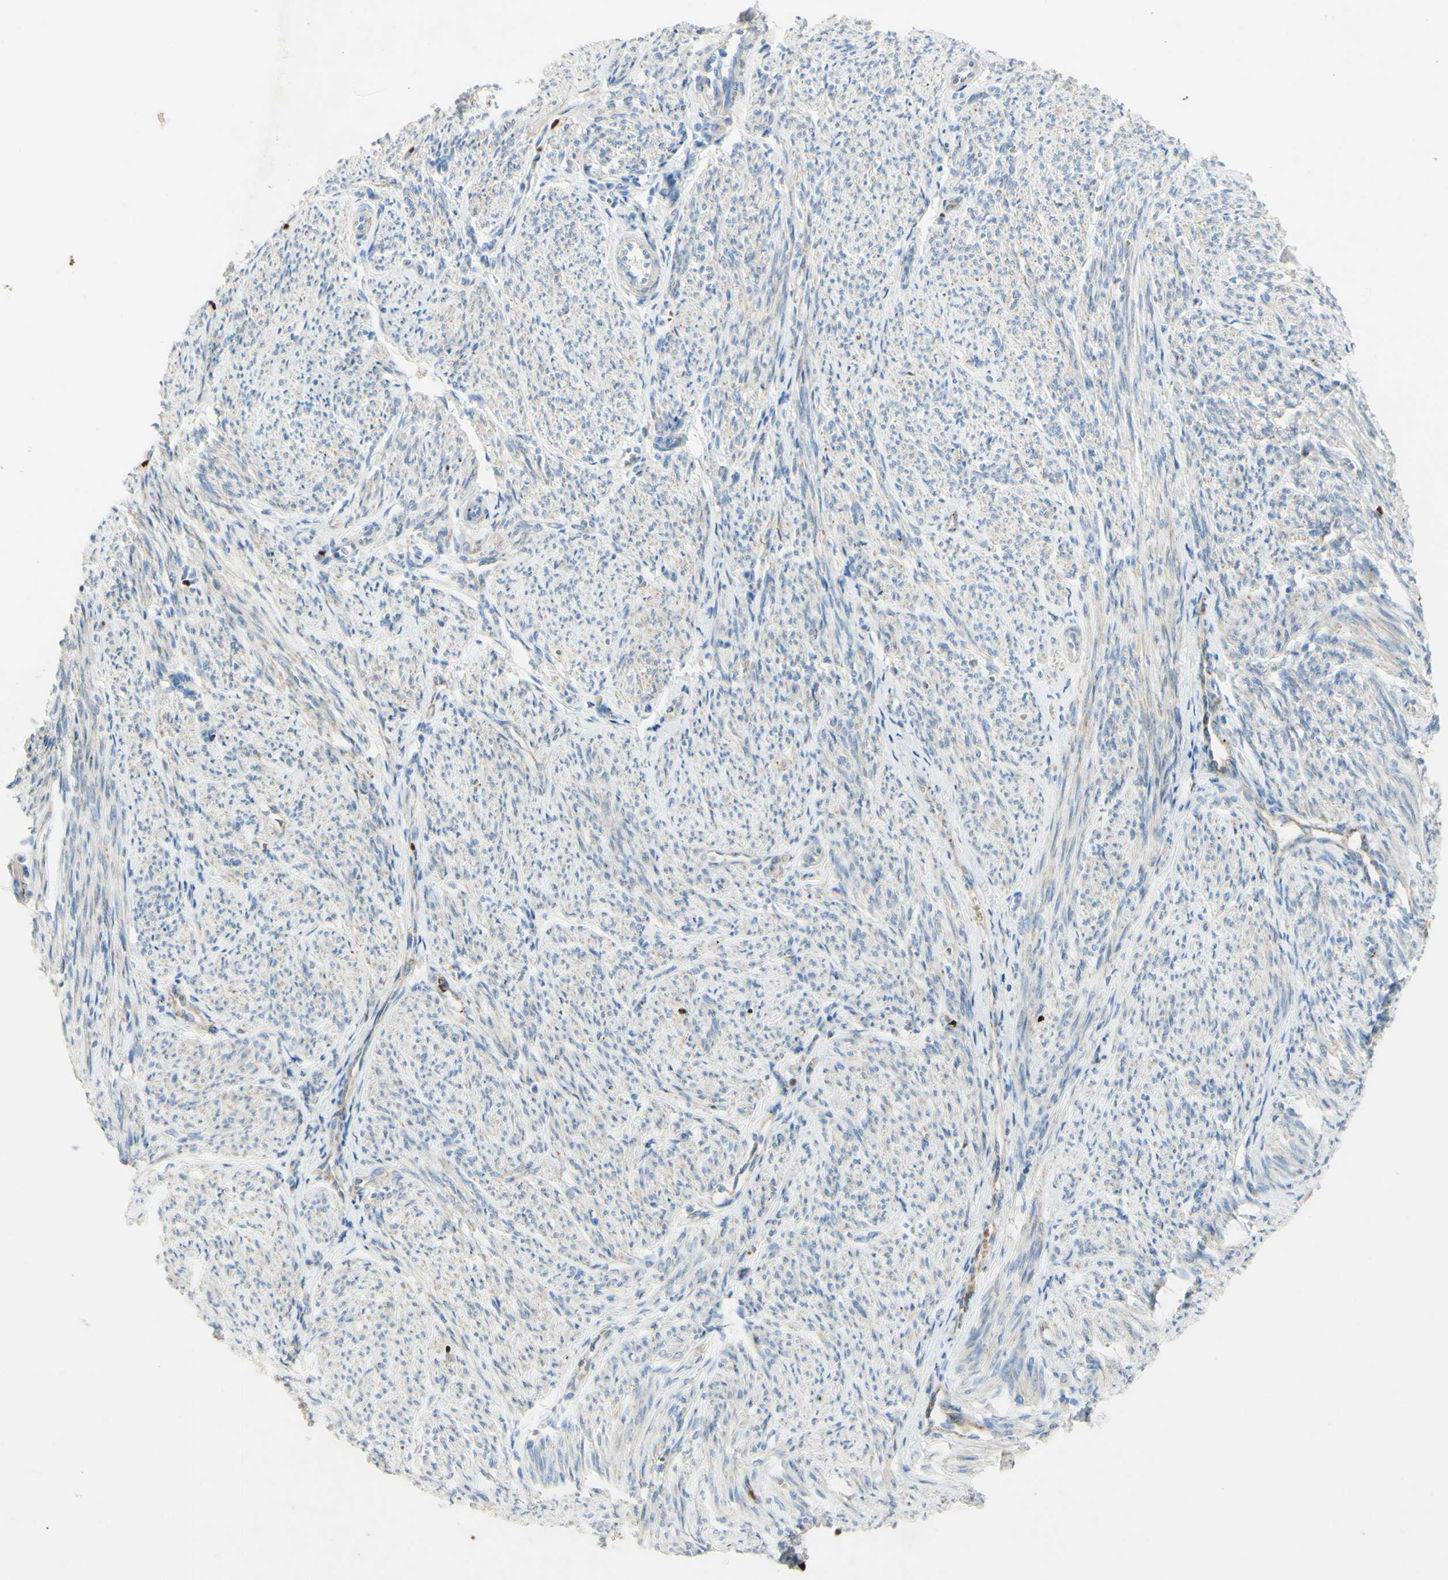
{"staining": {"intensity": "weak", "quantity": "25%-75%", "location": "cytoplasmic/membranous"}, "tissue": "smooth muscle", "cell_type": "Smooth muscle cells", "image_type": "normal", "snomed": [{"axis": "morphology", "description": "Normal tissue, NOS"}, {"axis": "topography", "description": "Smooth muscle"}], "caption": "Smooth muscle stained with immunohistochemistry exhibits weak cytoplasmic/membranous positivity in about 25%-75% of smooth muscle cells.", "gene": "GAN", "patient": {"sex": "female", "age": 65}}